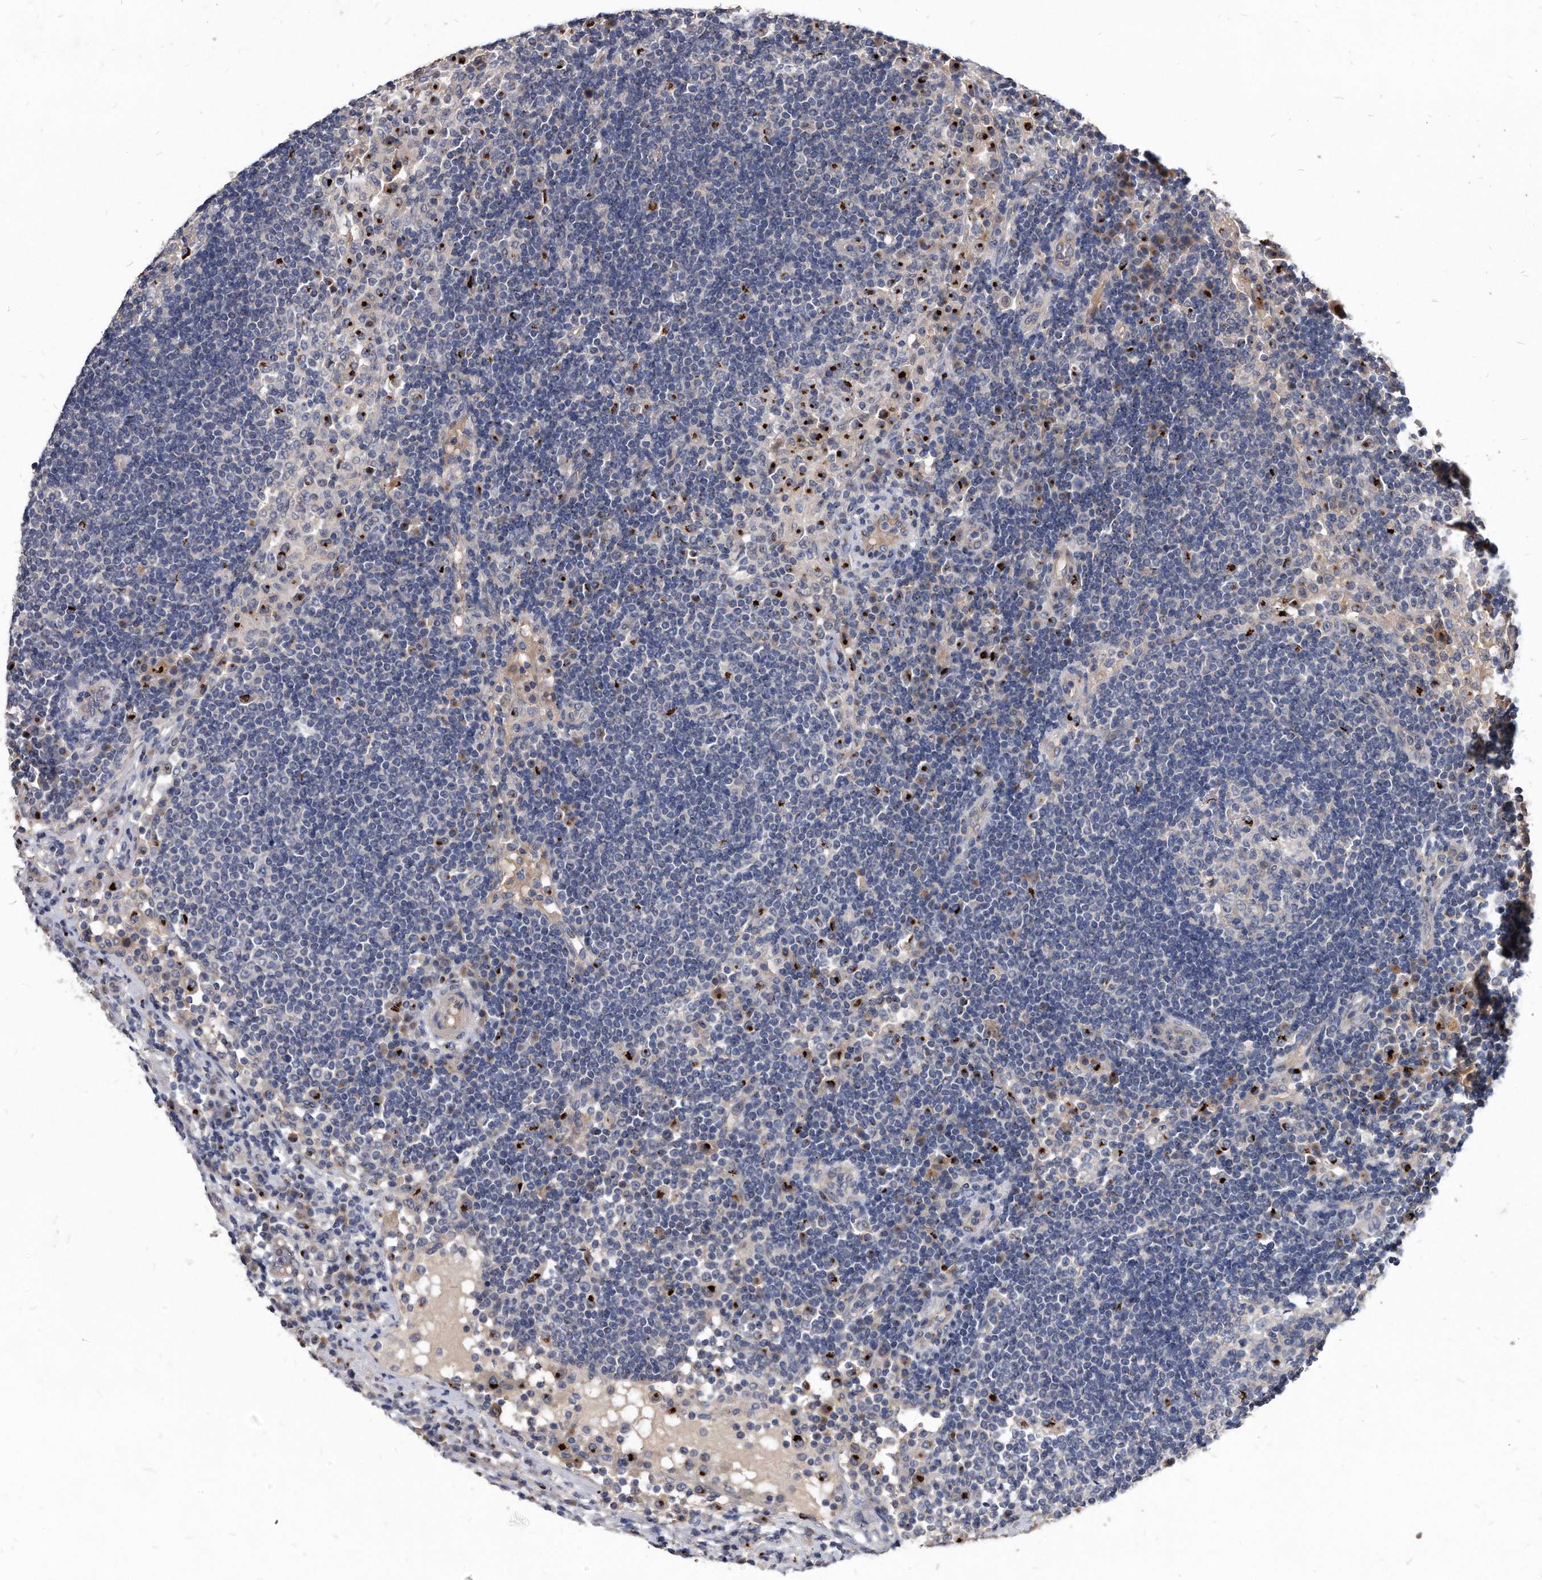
{"staining": {"intensity": "strong", "quantity": "<25%", "location": "cytoplasmic/membranous"}, "tissue": "lymph node", "cell_type": "Germinal center cells", "image_type": "normal", "snomed": [{"axis": "morphology", "description": "Normal tissue, NOS"}, {"axis": "topography", "description": "Lymph node"}], "caption": "Germinal center cells reveal strong cytoplasmic/membranous expression in about <25% of cells in benign lymph node.", "gene": "MGAT4A", "patient": {"sex": "female", "age": 53}}